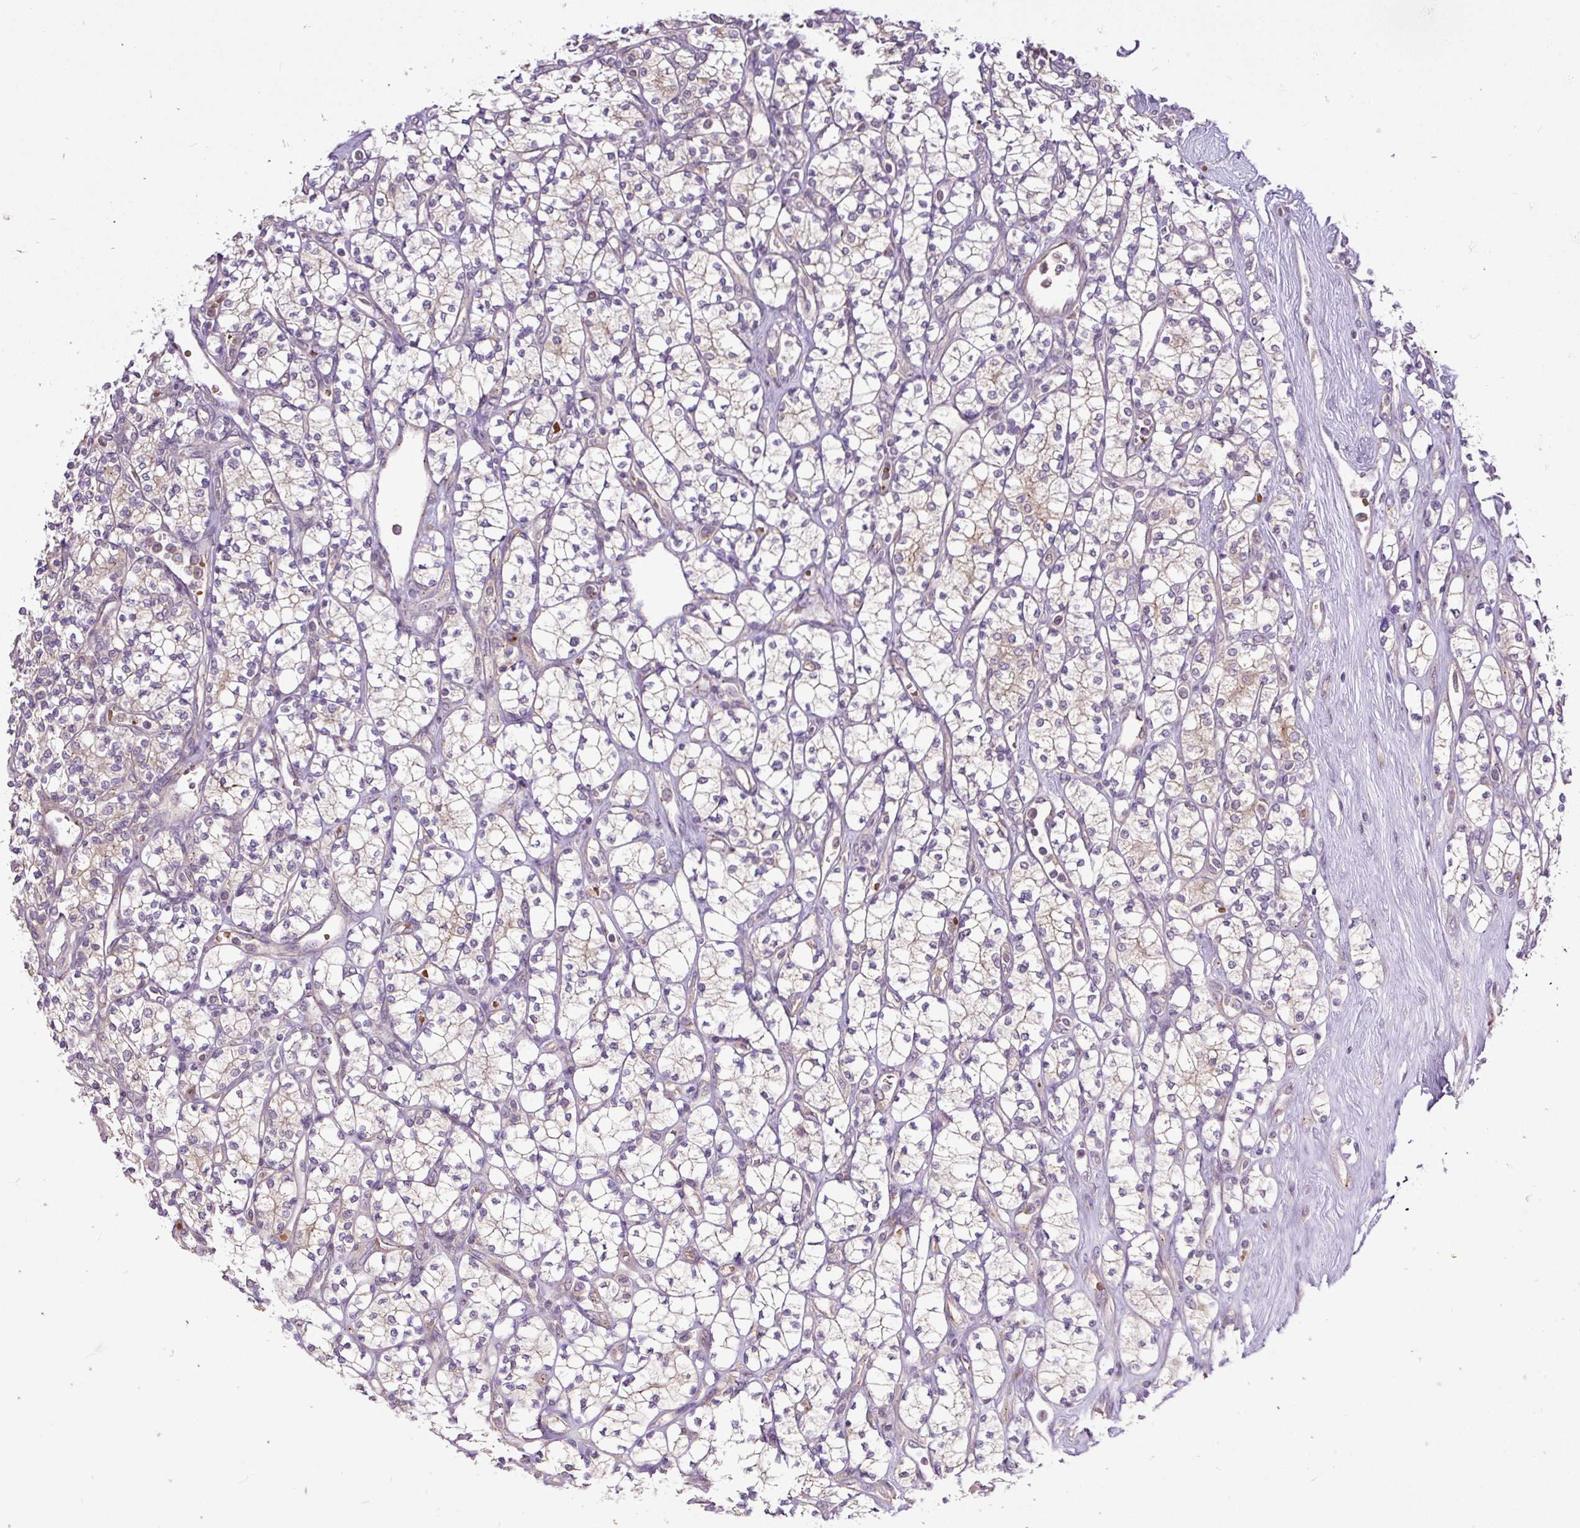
{"staining": {"intensity": "negative", "quantity": "none", "location": "none"}, "tissue": "renal cancer", "cell_type": "Tumor cells", "image_type": "cancer", "snomed": [{"axis": "morphology", "description": "Adenocarcinoma, NOS"}, {"axis": "topography", "description": "Kidney"}], "caption": "IHC photomicrograph of renal cancer (adenocarcinoma) stained for a protein (brown), which exhibits no staining in tumor cells.", "gene": "SMC4", "patient": {"sex": "male", "age": 77}}